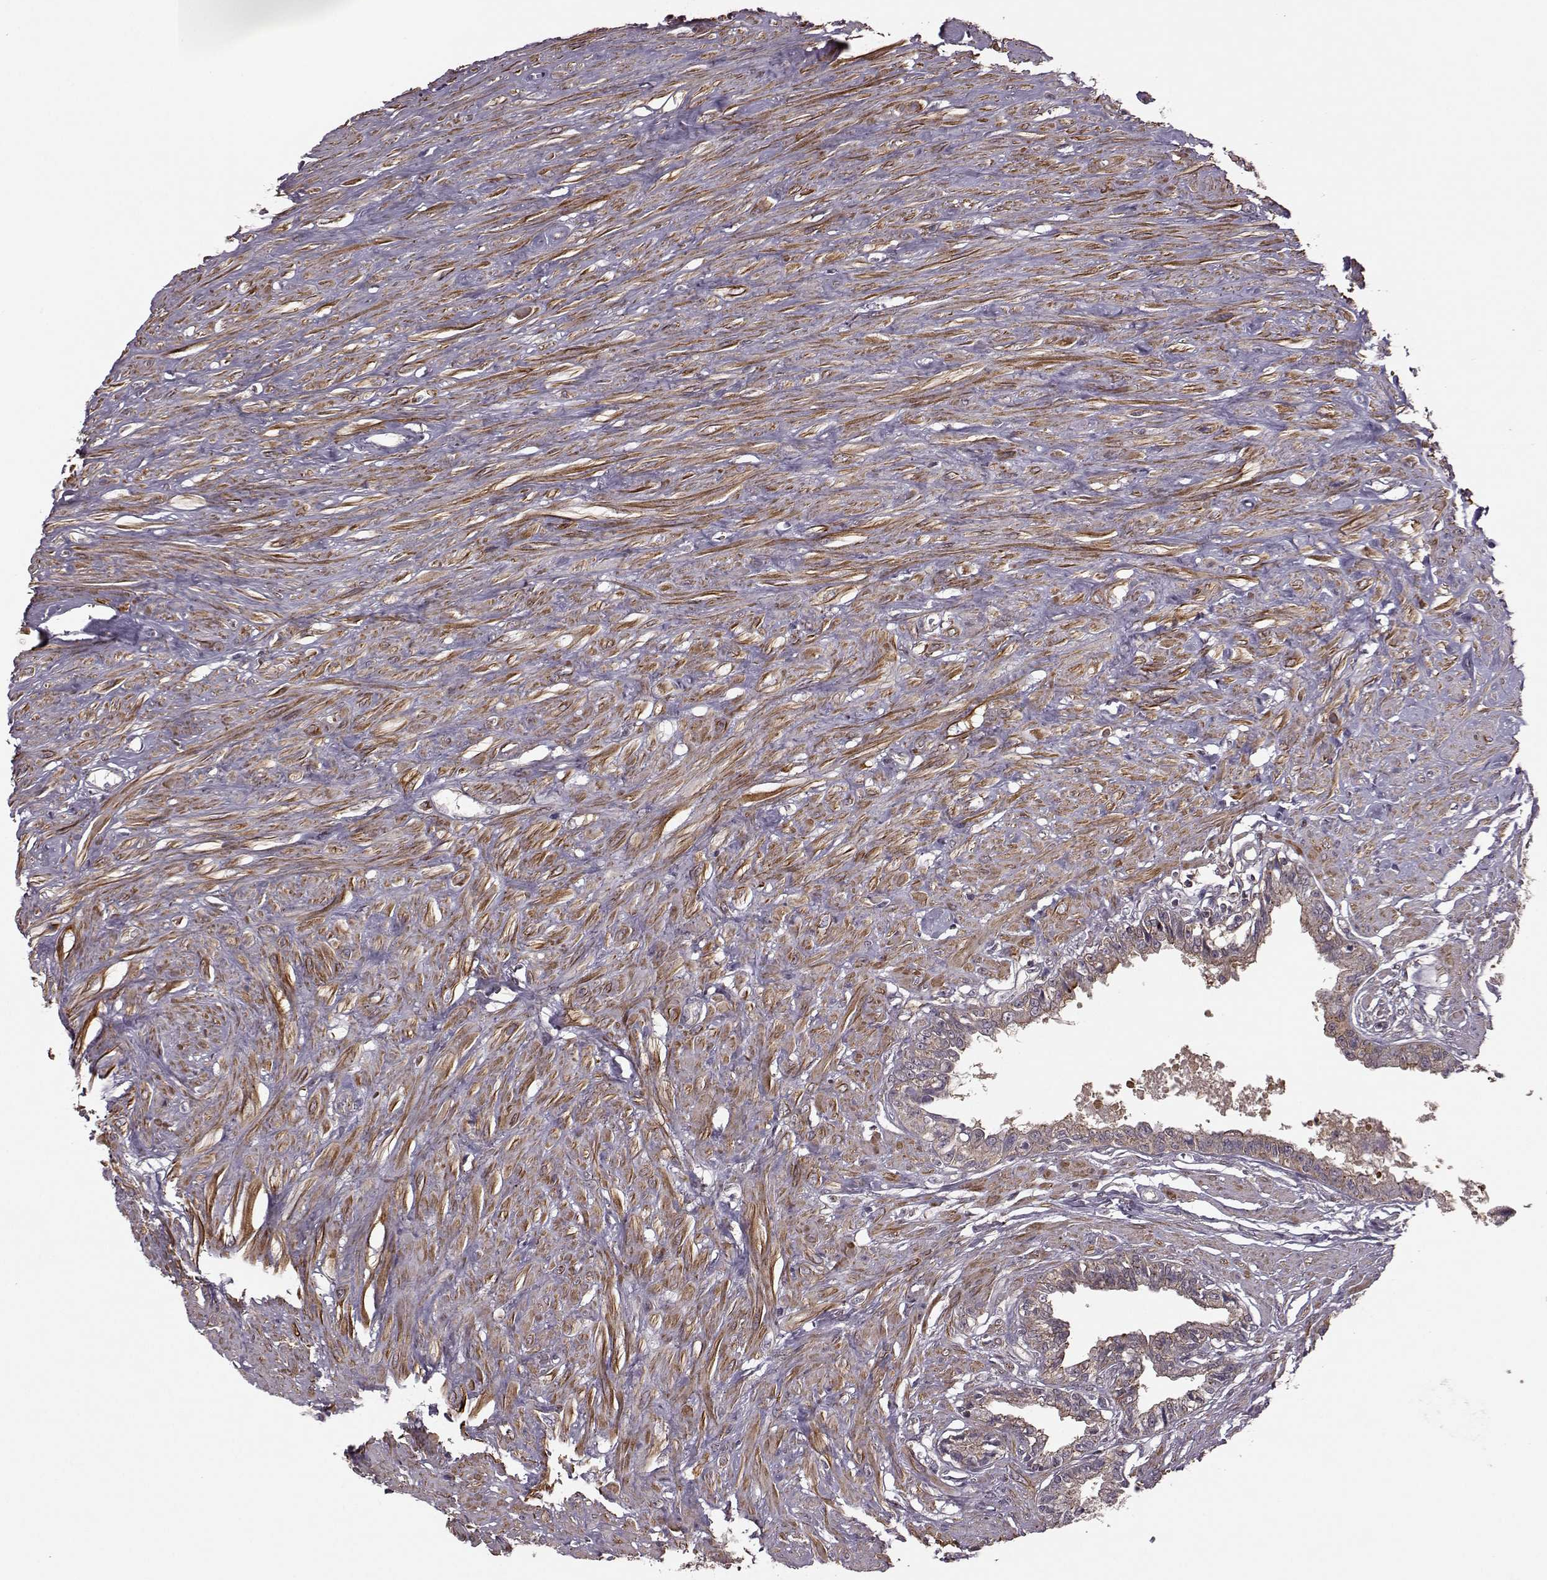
{"staining": {"intensity": "moderate", "quantity": ">75%", "location": "cytoplasmic/membranous"}, "tissue": "seminal vesicle", "cell_type": "Glandular cells", "image_type": "normal", "snomed": [{"axis": "morphology", "description": "Normal tissue, NOS"}, {"axis": "morphology", "description": "Urothelial carcinoma, NOS"}, {"axis": "topography", "description": "Urinary bladder"}, {"axis": "topography", "description": "Seminal veicle"}], "caption": "Protein staining reveals moderate cytoplasmic/membranous expression in about >75% of glandular cells in unremarkable seminal vesicle.", "gene": "FNIP2", "patient": {"sex": "male", "age": 76}}